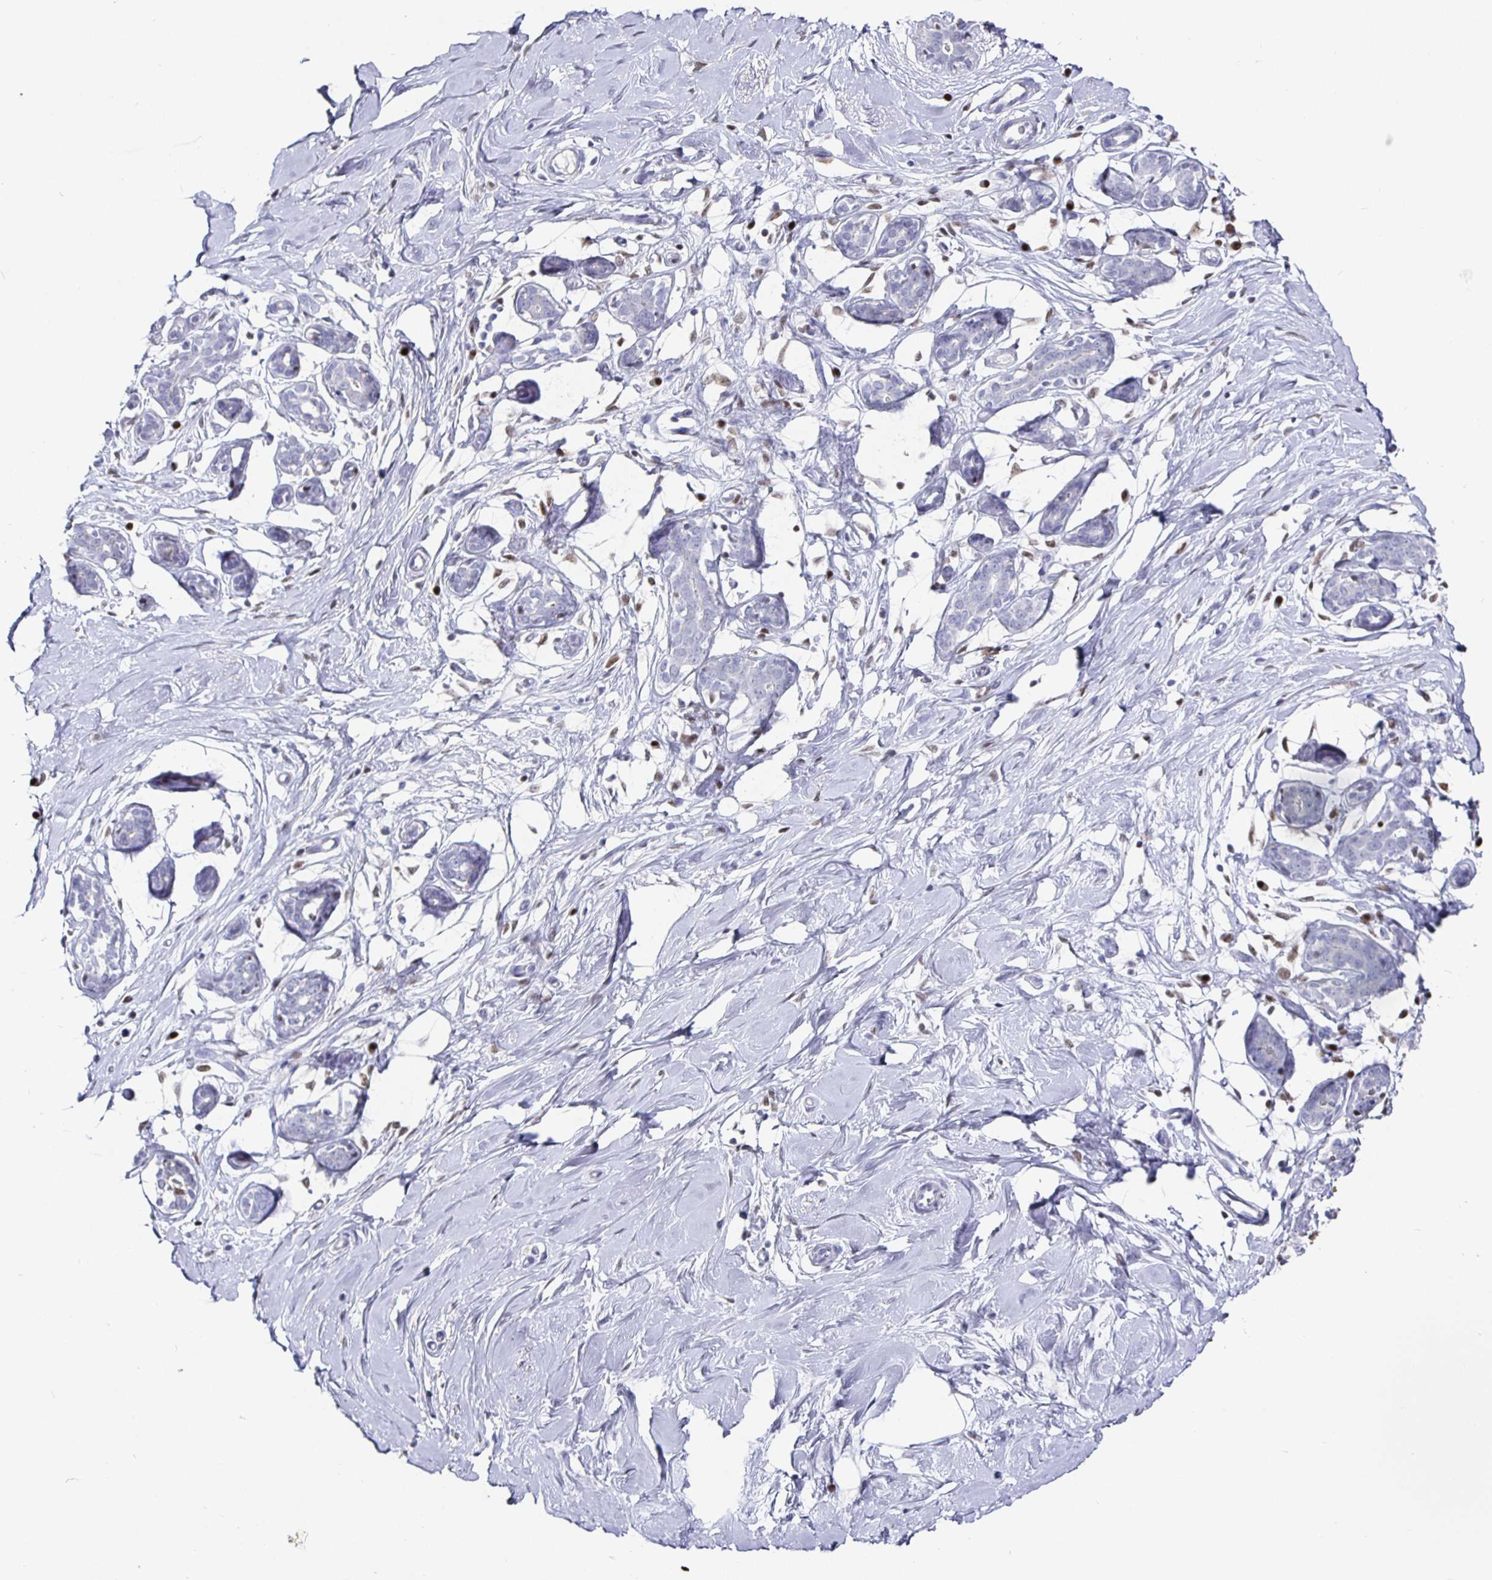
{"staining": {"intensity": "negative", "quantity": "none", "location": "none"}, "tissue": "breast", "cell_type": "Adipocytes", "image_type": "normal", "snomed": [{"axis": "morphology", "description": "Normal tissue, NOS"}, {"axis": "topography", "description": "Breast"}], "caption": "Human breast stained for a protein using IHC displays no staining in adipocytes.", "gene": "RUNX2", "patient": {"sex": "female", "age": 27}}